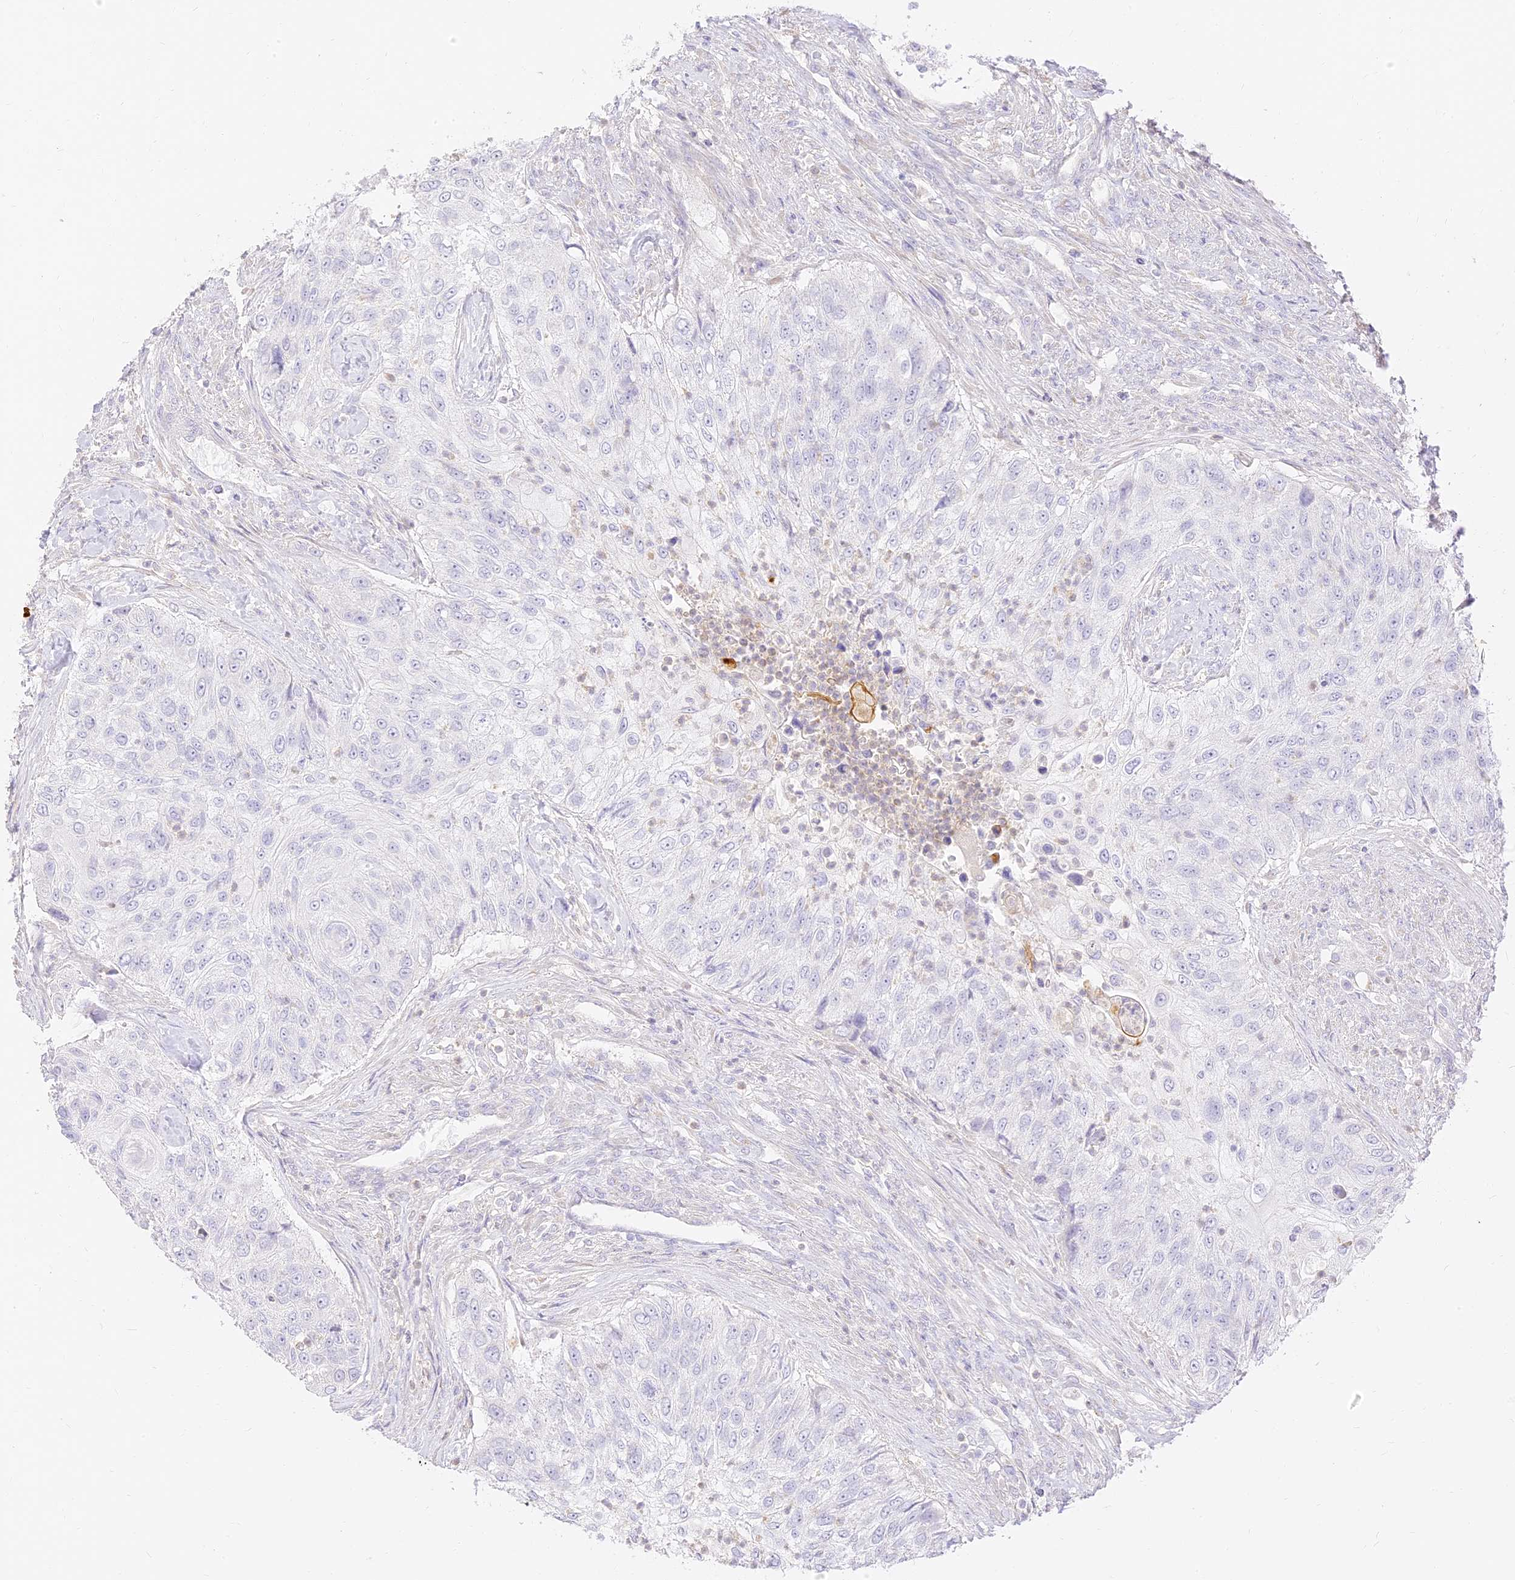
{"staining": {"intensity": "negative", "quantity": "none", "location": "none"}, "tissue": "urothelial cancer", "cell_type": "Tumor cells", "image_type": "cancer", "snomed": [{"axis": "morphology", "description": "Urothelial carcinoma, High grade"}, {"axis": "topography", "description": "Urinary bladder"}], "caption": "Tumor cells are negative for protein expression in human high-grade urothelial carcinoma.", "gene": "SEC13", "patient": {"sex": "female", "age": 60}}